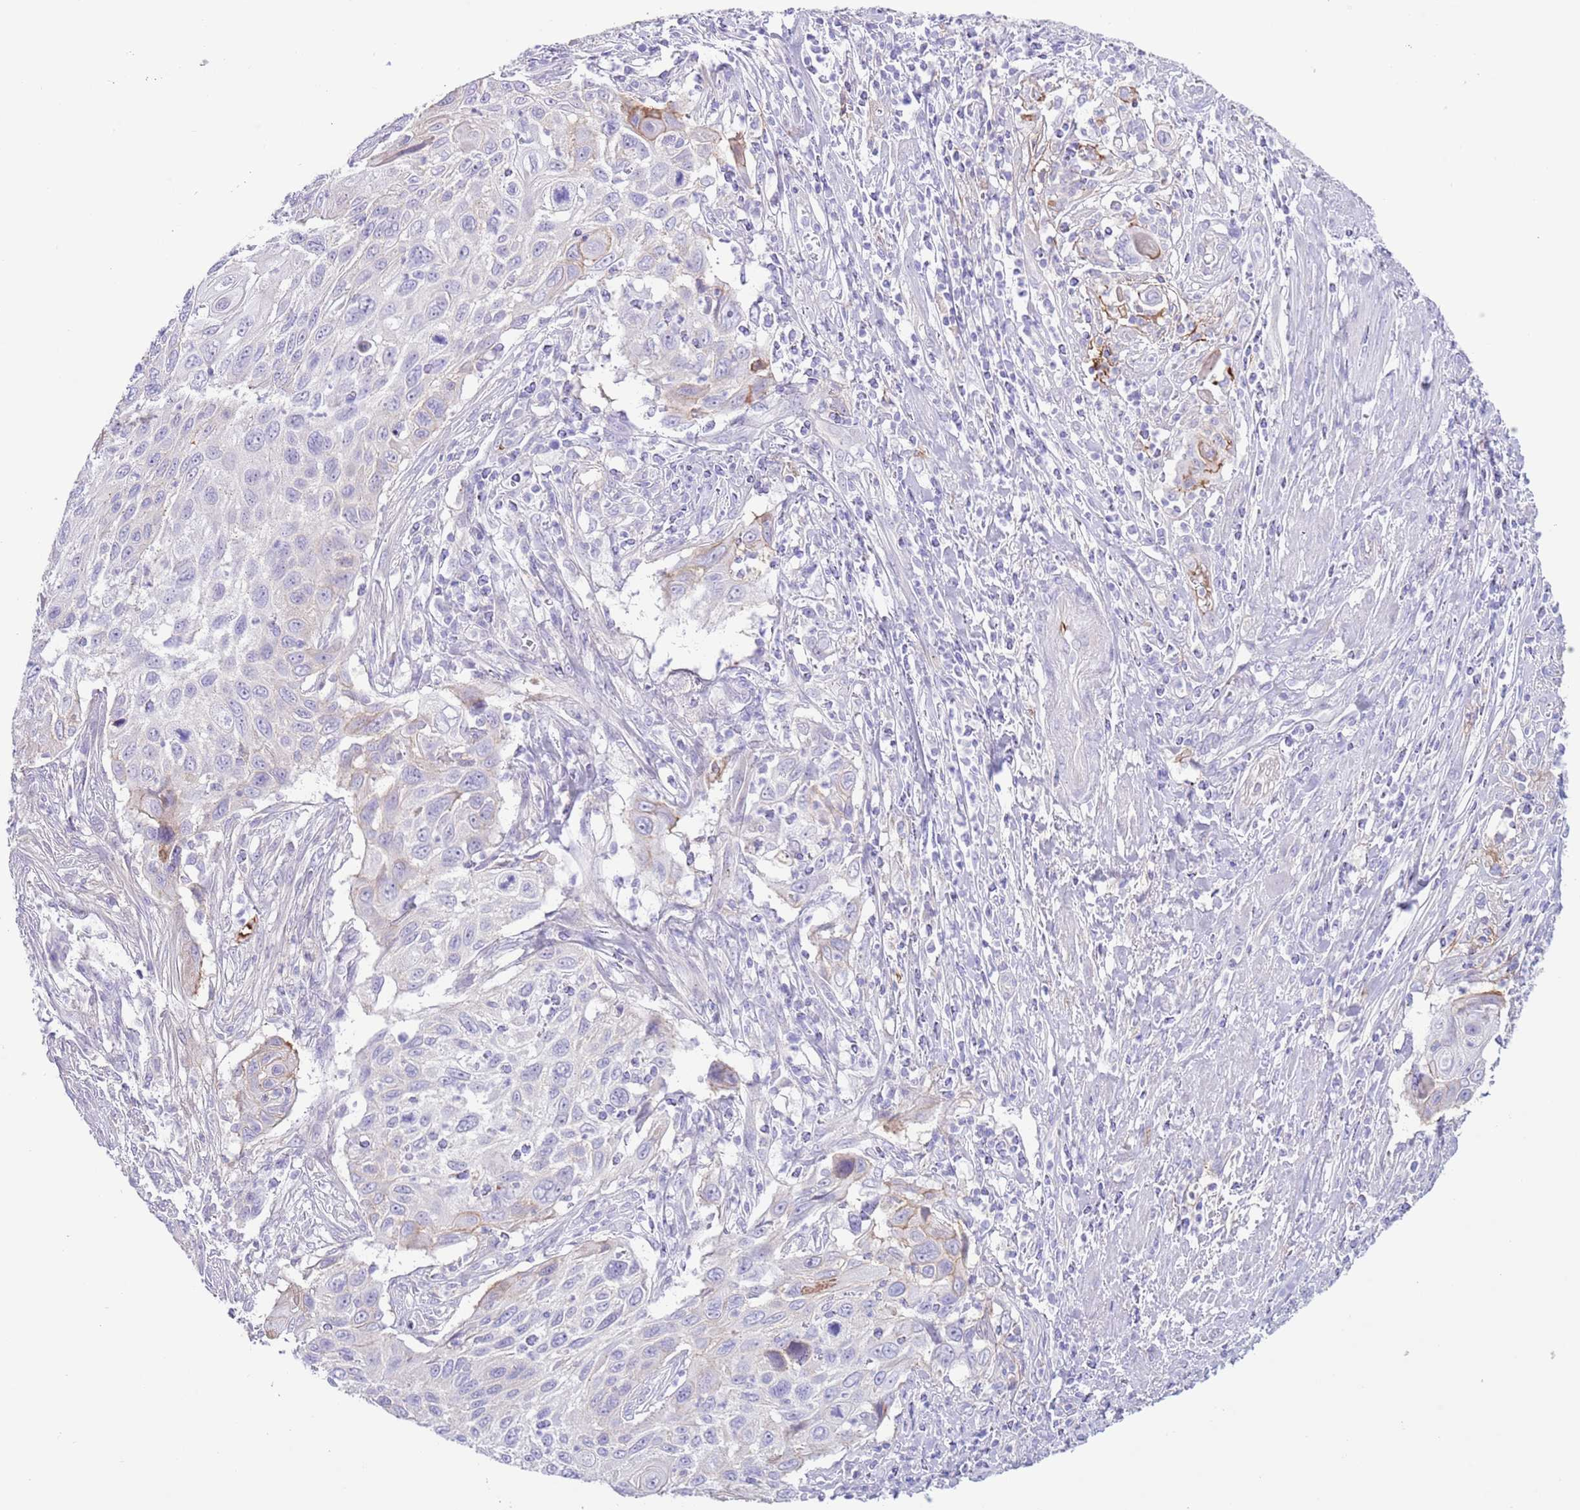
{"staining": {"intensity": "weak", "quantity": "<25%", "location": "cytoplasmic/membranous"}, "tissue": "cervical cancer", "cell_type": "Tumor cells", "image_type": "cancer", "snomed": [{"axis": "morphology", "description": "Squamous cell carcinoma, NOS"}, {"axis": "topography", "description": "Cervix"}], "caption": "A histopathology image of human cervical squamous cell carcinoma is negative for staining in tumor cells.", "gene": "IGF1", "patient": {"sex": "female", "age": 70}}